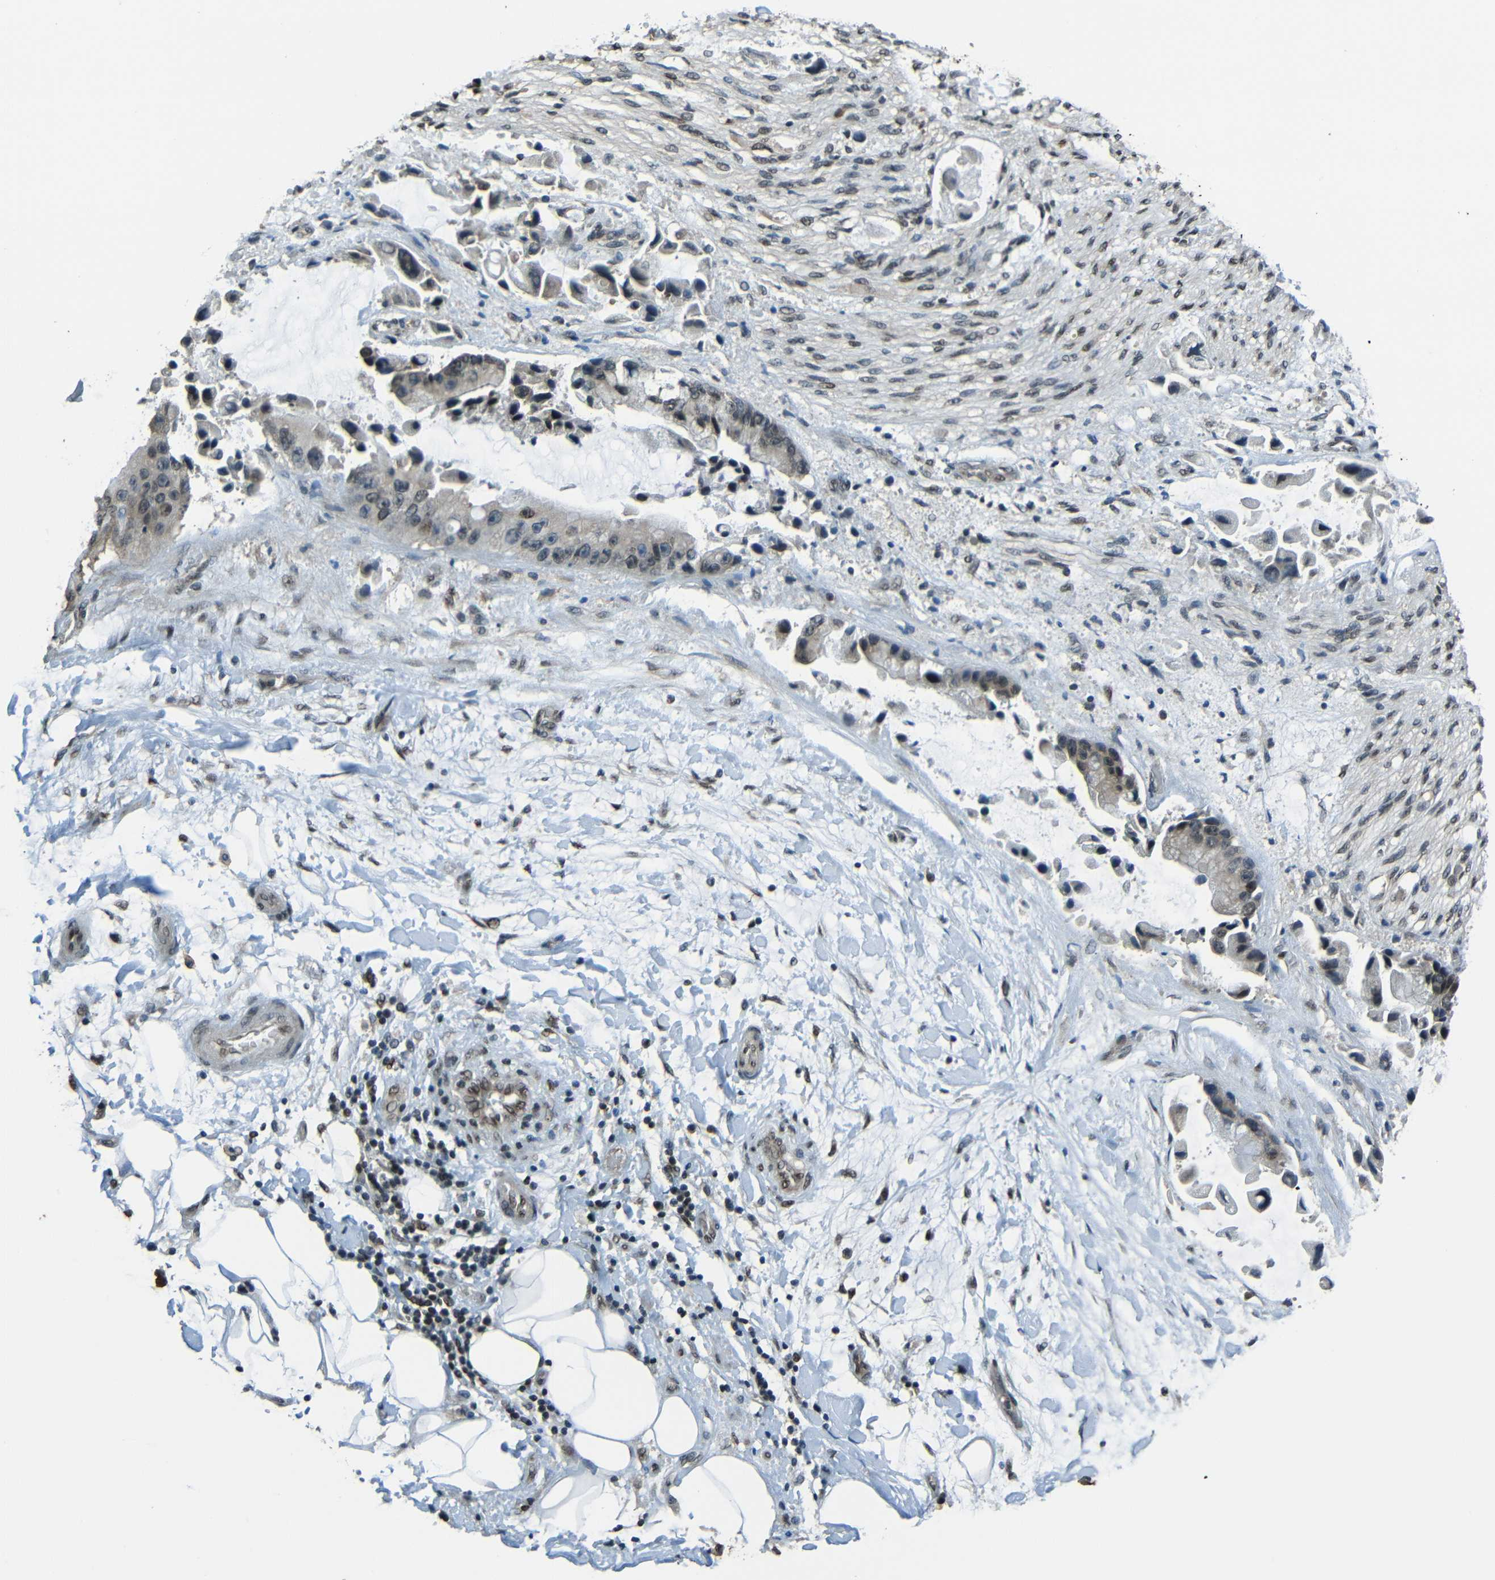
{"staining": {"intensity": "moderate", "quantity": "25%-75%", "location": "cytoplasmic/membranous,nuclear"}, "tissue": "adipose tissue", "cell_type": "Adipocytes", "image_type": "normal", "snomed": [{"axis": "morphology", "description": "Normal tissue, NOS"}, {"axis": "morphology", "description": "Cholangiocarcinoma"}, {"axis": "topography", "description": "Liver"}, {"axis": "topography", "description": "Peripheral nerve tissue"}], "caption": "This is a photomicrograph of immunohistochemistry staining of benign adipose tissue, which shows moderate positivity in the cytoplasmic/membranous,nuclear of adipocytes.", "gene": "PSIP1", "patient": {"sex": "male", "age": 50}}